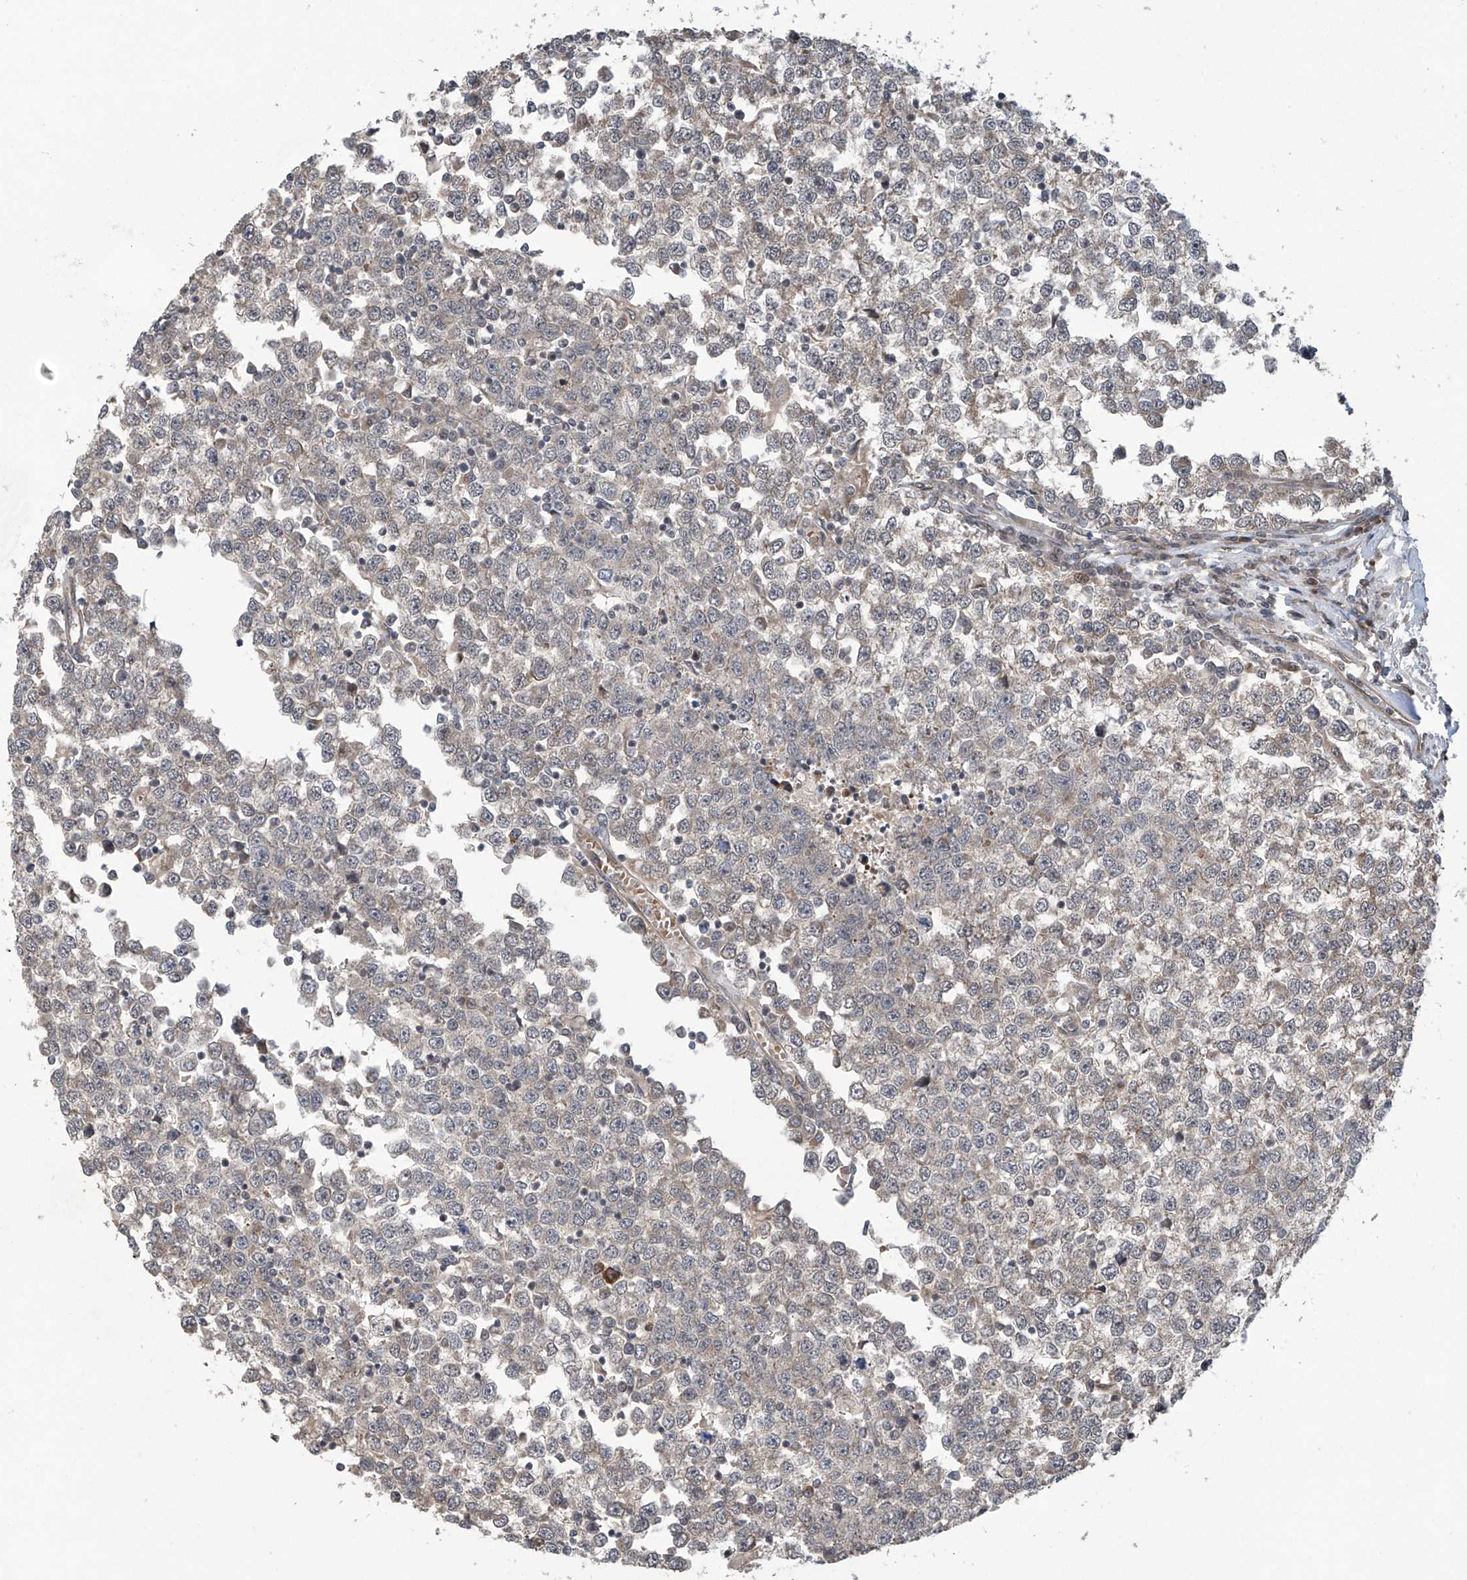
{"staining": {"intensity": "weak", "quantity": "25%-75%", "location": "cytoplasmic/membranous"}, "tissue": "testis cancer", "cell_type": "Tumor cells", "image_type": "cancer", "snomed": [{"axis": "morphology", "description": "Seminoma, NOS"}, {"axis": "topography", "description": "Testis"}], "caption": "Brown immunohistochemical staining in testis cancer demonstrates weak cytoplasmic/membranous expression in about 25%-75% of tumor cells.", "gene": "ABHD13", "patient": {"sex": "male", "age": 65}}